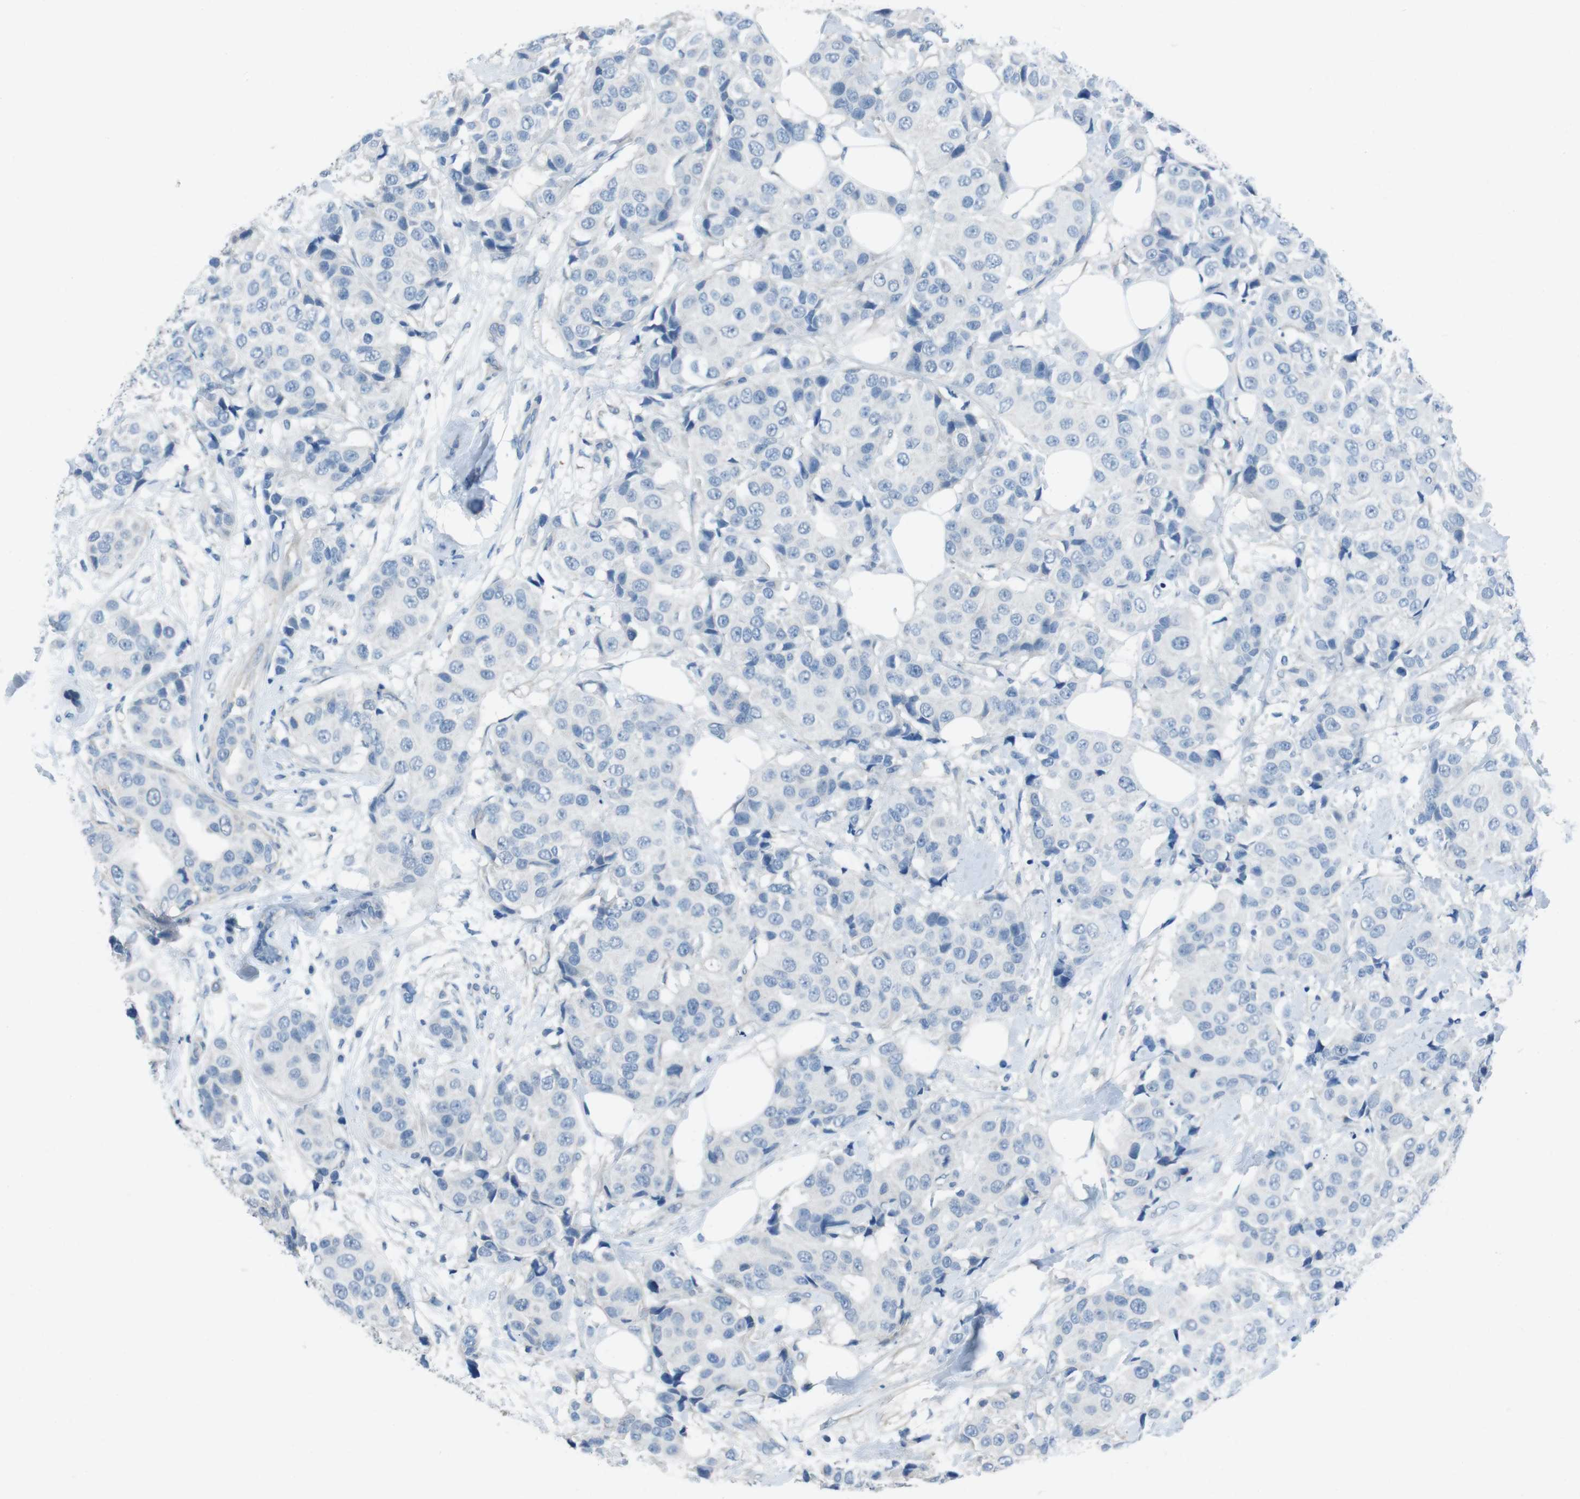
{"staining": {"intensity": "negative", "quantity": "none", "location": "none"}, "tissue": "breast cancer", "cell_type": "Tumor cells", "image_type": "cancer", "snomed": [{"axis": "morphology", "description": "Normal tissue, NOS"}, {"axis": "morphology", "description": "Duct carcinoma"}, {"axis": "topography", "description": "Breast"}], "caption": "Immunohistochemical staining of breast cancer (invasive ductal carcinoma) exhibits no significant expression in tumor cells. Brightfield microscopy of IHC stained with DAB (brown) and hematoxylin (blue), captured at high magnification.", "gene": "CYP2C8", "patient": {"sex": "female", "age": 39}}